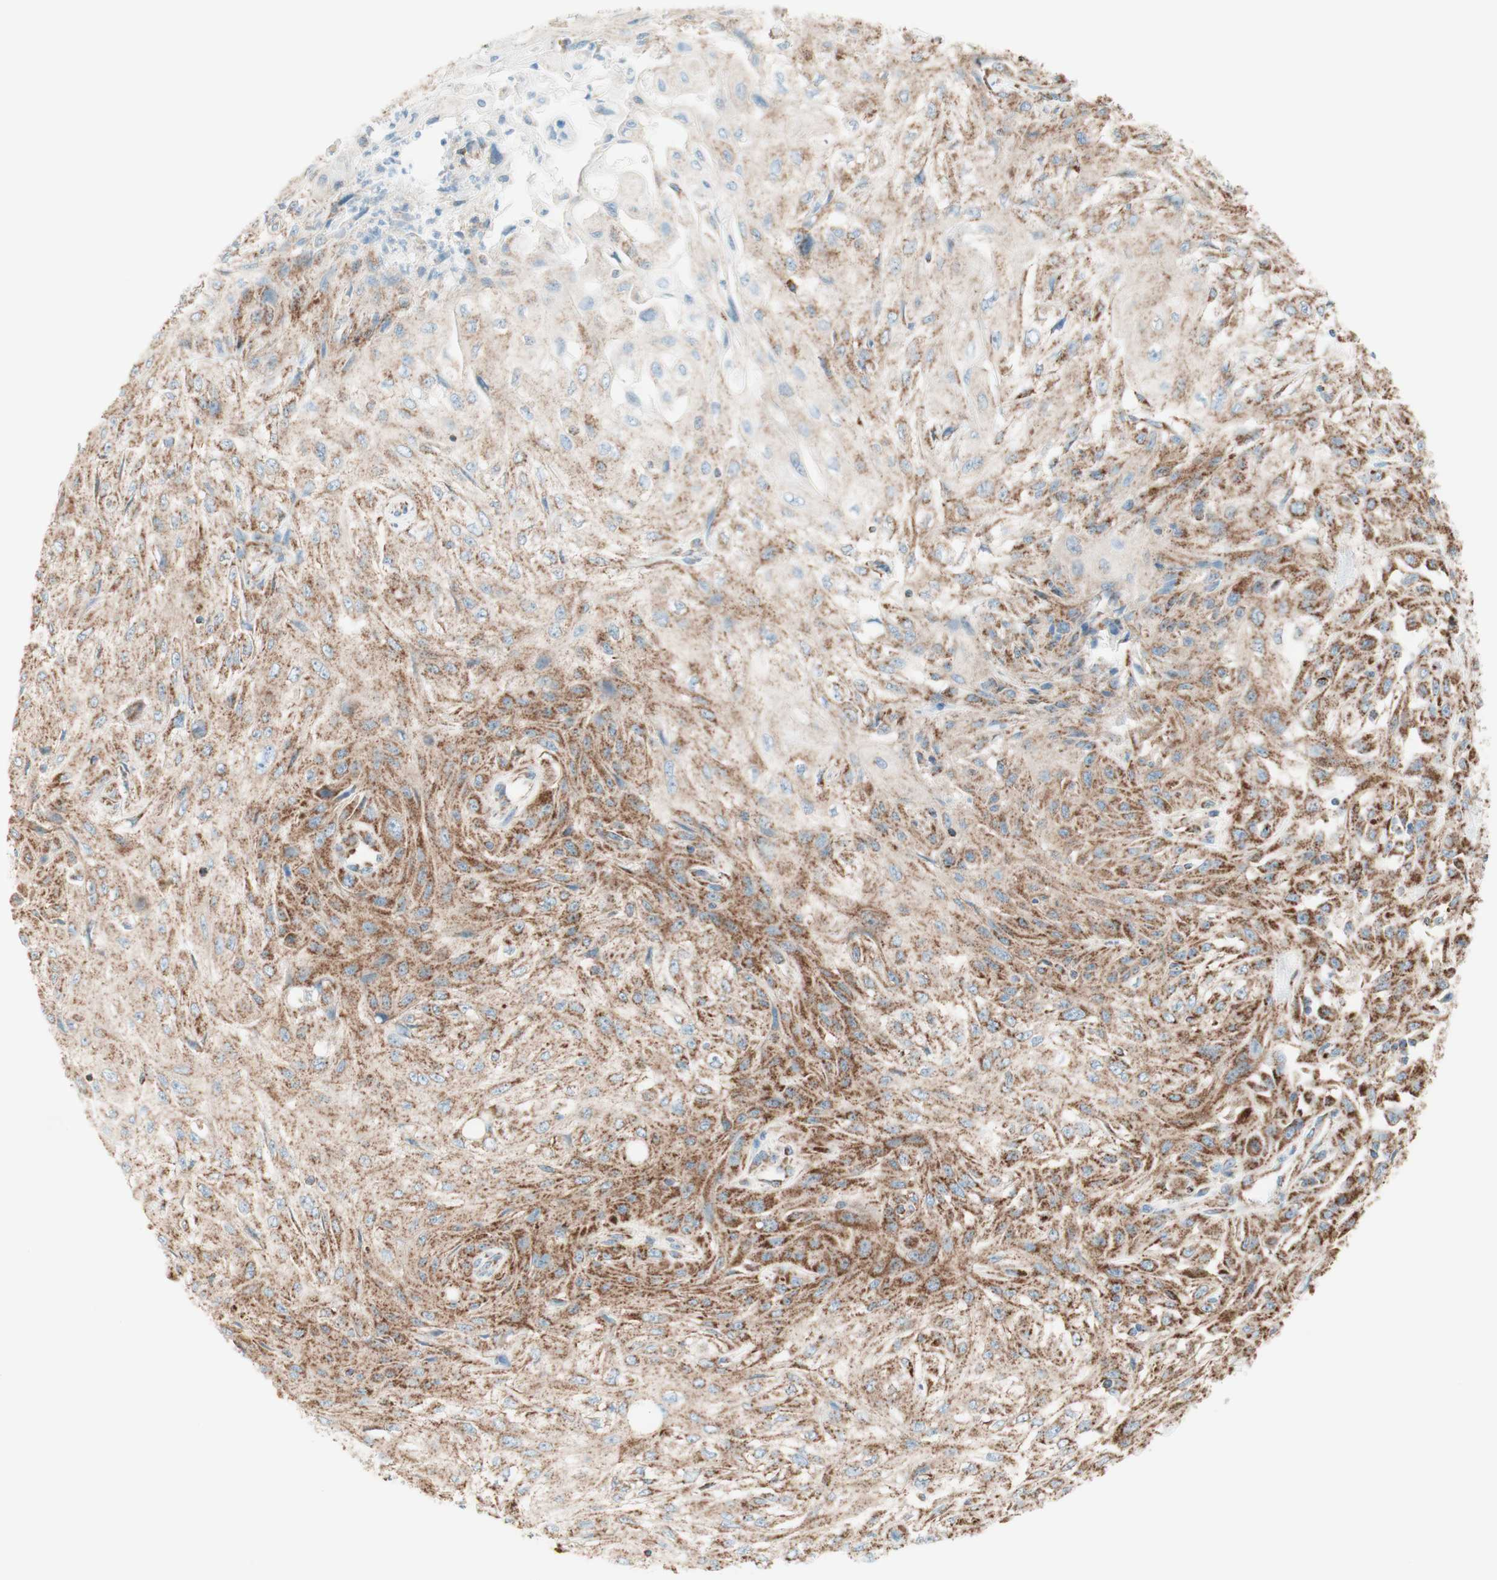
{"staining": {"intensity": "moderate", "quantity": ">75%", "location": "cytoplasmic/membranous"}, "tissue": "skin cancer", "cell_type": "Tumor cells", "image_type": "cancer", "snomed": [{"axis": "morphology", "description": "Squamous cell carcinoma, NOS"}, {"axis": "topography", "description": "Skin"}], "caption": "Skin cancer (squamous cell carcinoma) stained with a protein marker displays moderate staining in tumor cells.", "gene": "TOMM20", "patient": {"sex": "male", "age": 75}}